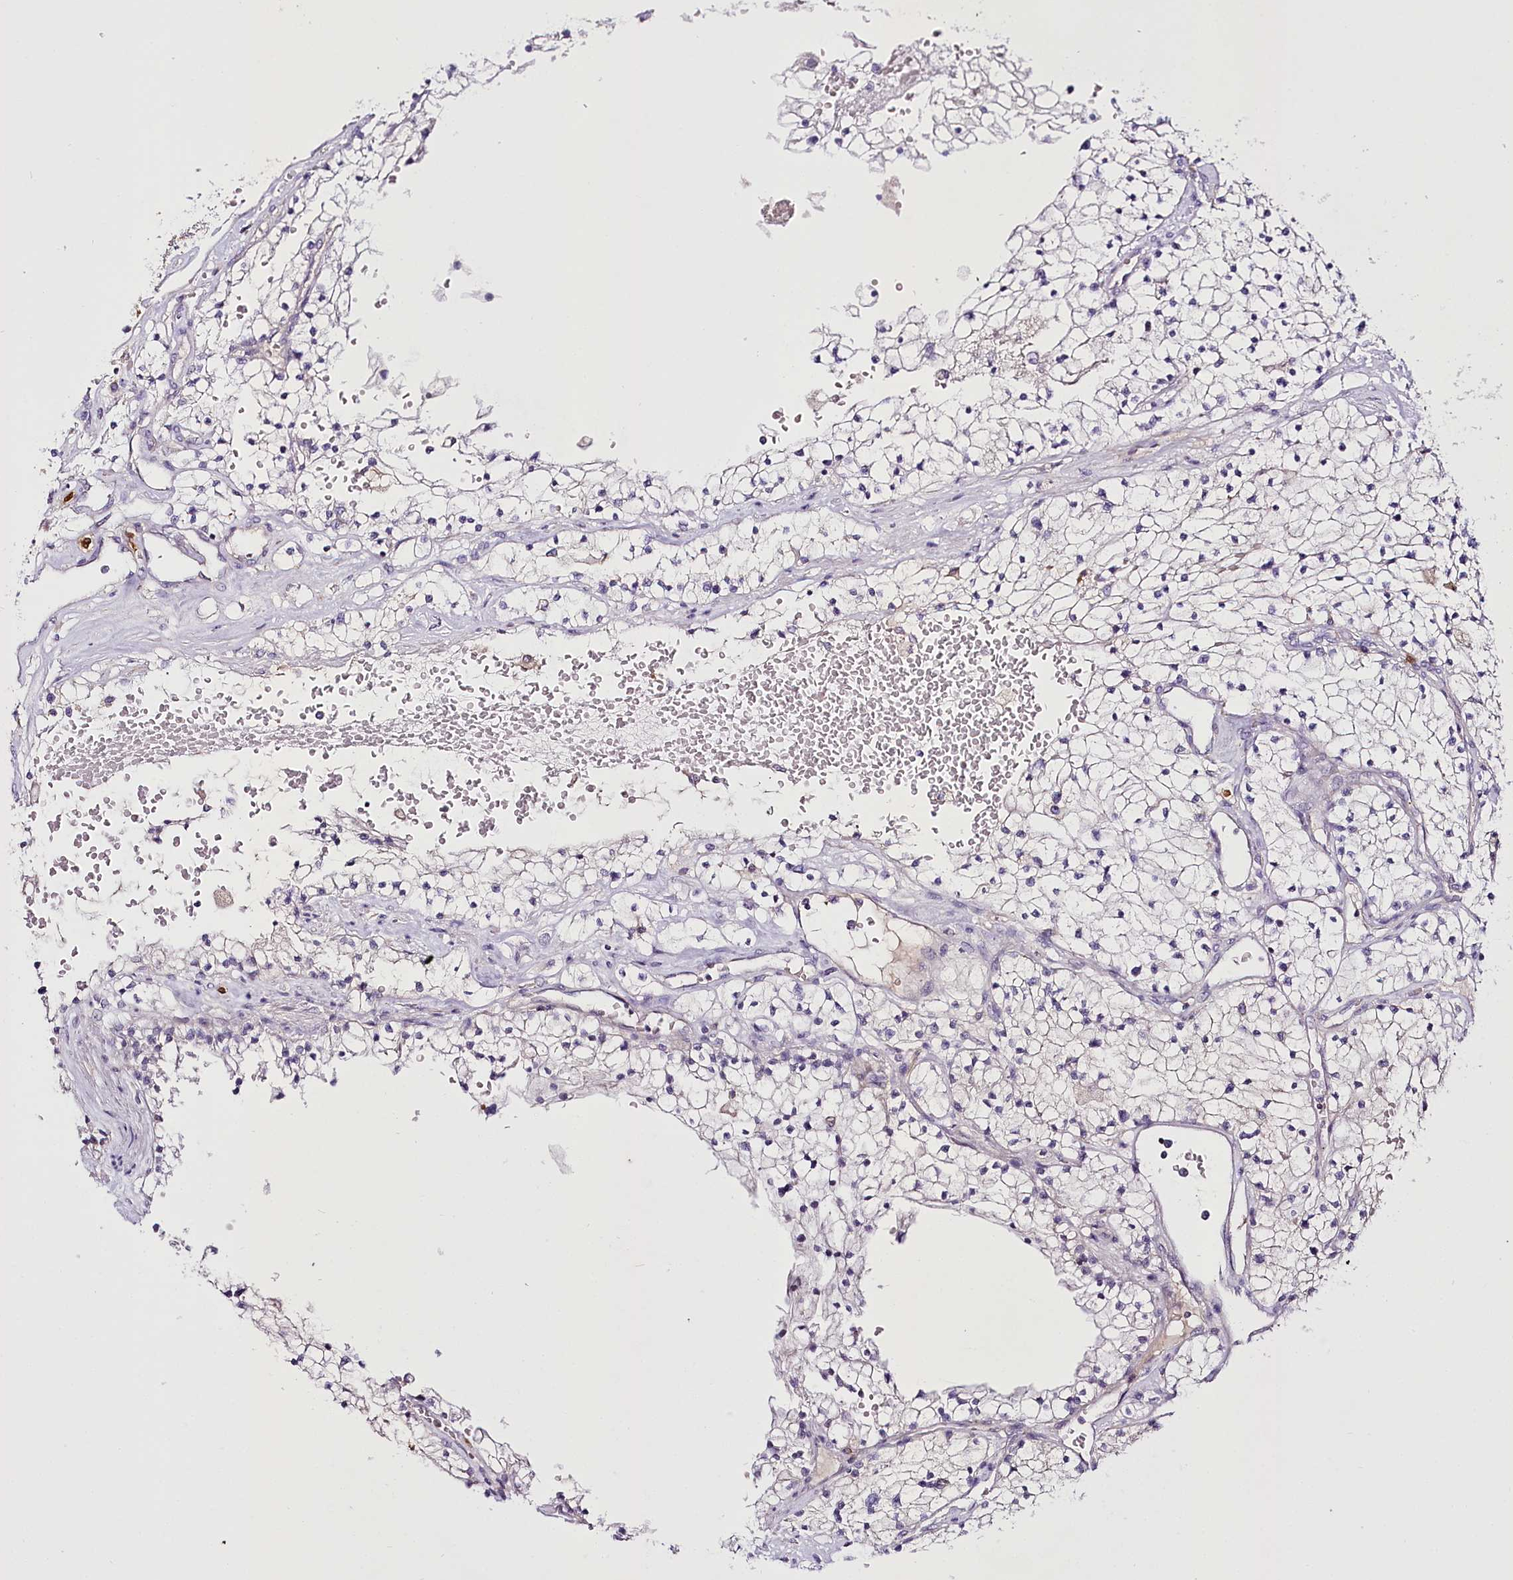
{"staining": {"intensity": "negative", "quantity": "none", "location": "none"}, "tissue": "renal cancer", "cell_type": "Tumor cells", "image_type": "cancer", "snomed": [{"axis": "morphology", "description": "Normal tissue, NOS"}, {"axis": "morphology", "description": "Adenocarcinoma, NOS"}, {"axis": "topography", "description": "Kidney"}], "caption": "Renal cancer (adenocarcinoma) was stained to show a protein in brown. There is no significant positivity in tumor cells.", "gene": "VWA5A", "patient": {"sex": "male", "age": 68}}